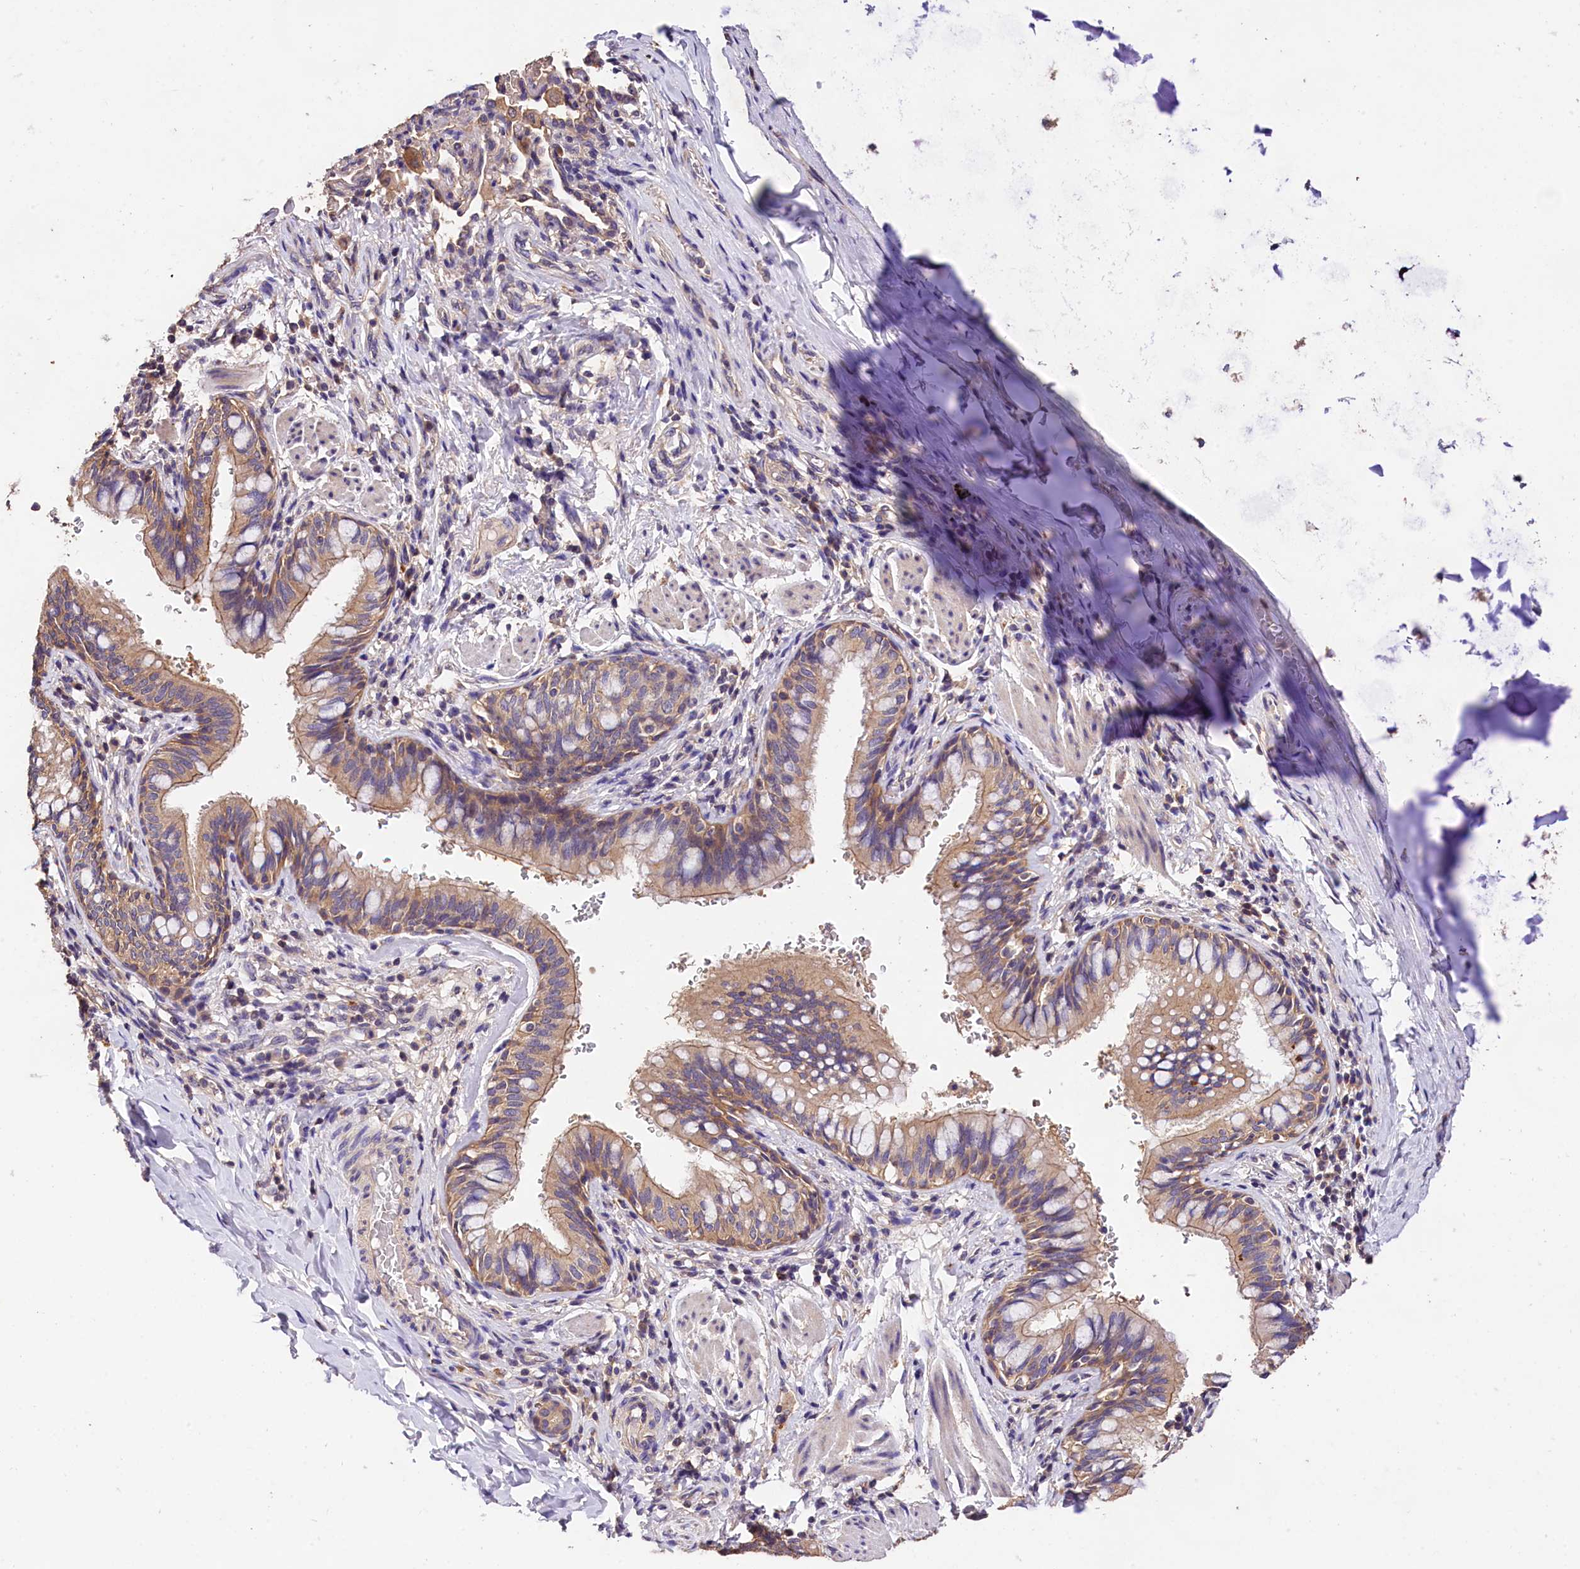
{"staining": {"intensity": "moderate", "quantity": ">75%", "location": "cytoplasmic/membranous"}, "tissue": "bronchus", "cell_type": "Respiratory epithelial cells", "image_type": "normal", "snomed": [{"axis": "morphology", "description": "Normal tissue, NOS"}, {"axis": "topography", "description": "Cartilage tissue"}, {"axis": "topography", "description": "Bronchus"}], "caption": "Bronchus stained for a protein shows moderate cytoplasmic/membranous positivity in respiratory epithelial cells. (DAB IHC with brightfield microscopy, high magnification).", "gene": "OAS3", "patient": {"sex": "female", "age": 36}}